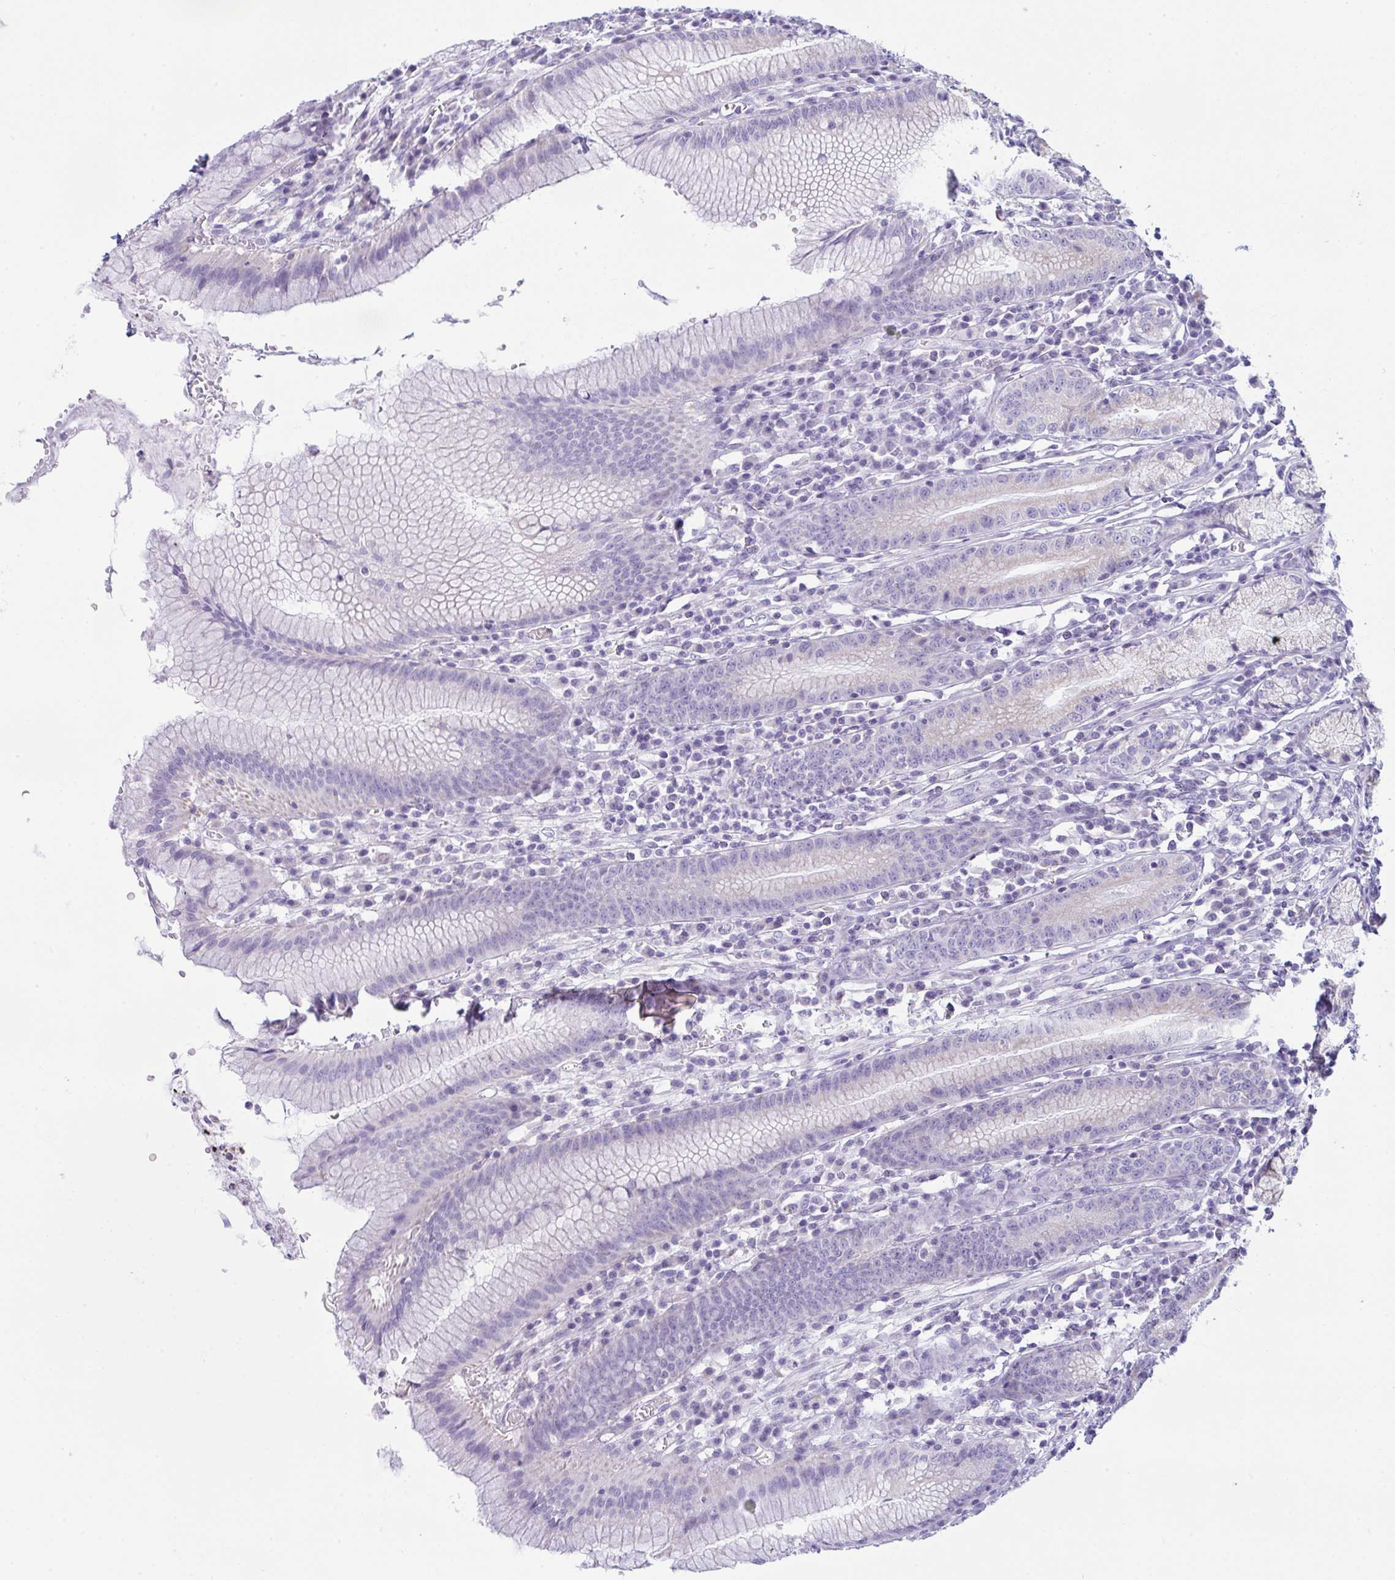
{"staining": {"intensity": "moderate", "quantity": "<25%", "location": "cytoplasmic/membranous"}, "tissue": "stomach", "cell_type": "Glandular cells", "image_type": "normal", "snomed": [{"axis": "morphology", "description": "Normal tissue, NOS"}, {"axis": "topography", "description": "Stomach"}], "caption": "Moderate cytoplasmic/membranous positivity is identified in about <25% of glandular cells in normal stomach.", "gene": "BBS1", "patient": {"sex": "male", "age": 55}}